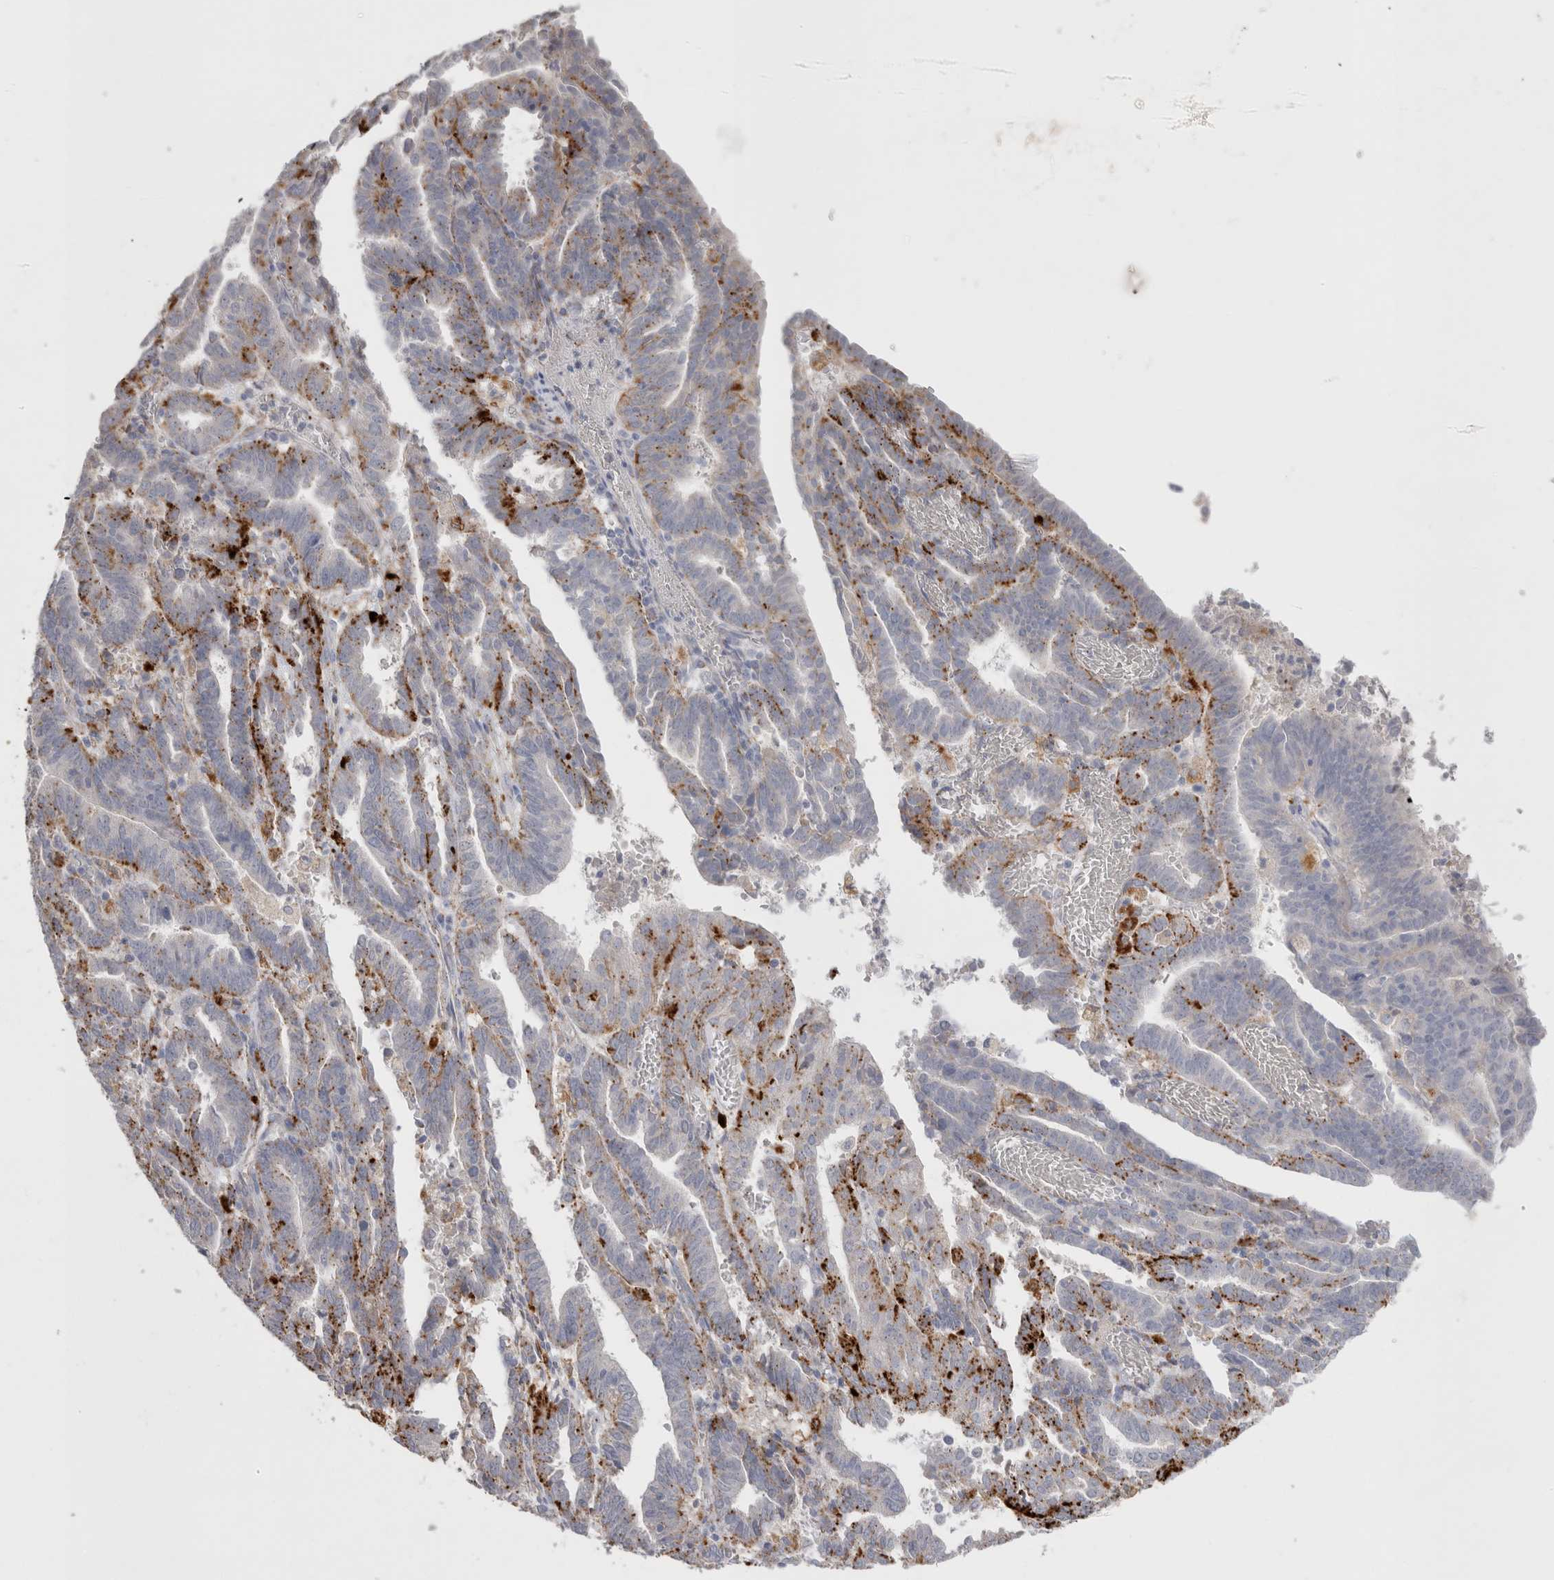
{"staining": {"intensity": "strong", "quantity": "25%-75%", "location": "cytoplasmic/membranous"}, "tissue": "endometrial cancer", "cell_type": "Tumor cells", "image_type": "cancer", "snomed": [{"axis": "morphology", "description": "Adenocarcinoma, NOS"}, {"axis": "topography", "description": "Uterus"}], "caption": "IHC (DAB) staining of endometrial cancer shows strong cytoplasmic/membranous protein staining in about 25%-75% of tumor cells. The staining is performed using DAB brown chromogen to label protein expression. The nuclei are counter-stained blue using hematoxylin.", "gene": "HPGDS", "patient": {"sex": "female", "age": 83}}